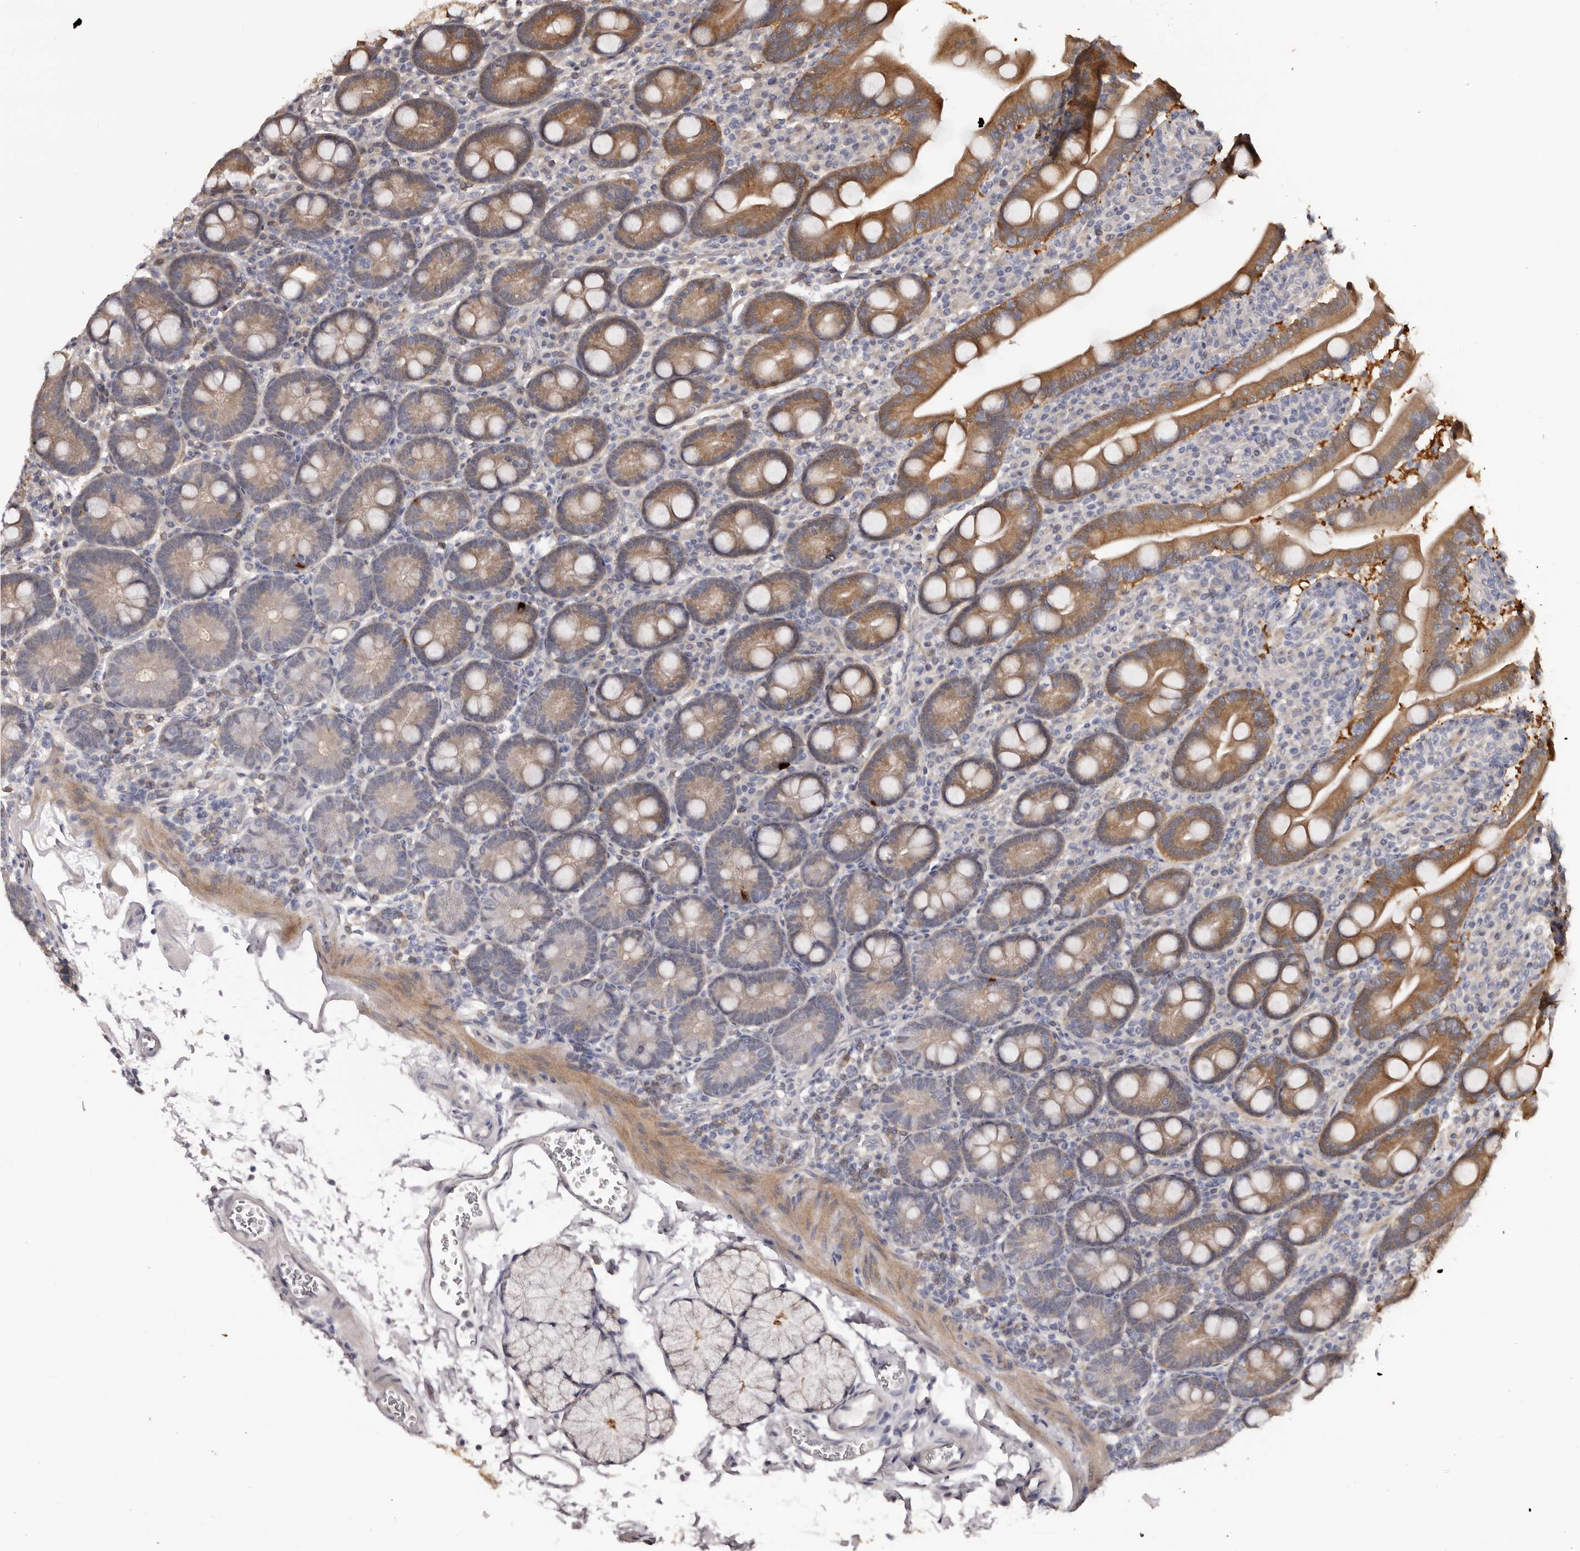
{"staining": {"intensity": "moderate", "quantity": ">75%", "location": "cytoplasmic/membranous"}, "tissue": "duodenum", "cell_type": "Glandular cells", "image_type": "normal", "snomed": [{"axis": "morphology", "description": "Normal tissue, NOS"}, {"axis": "topography", "description": "Duodenum"}], "caption": "Benign duodenum displays moderate cytoplasmic/membranous positivity in approximately >75% of glandular cells, visualized by immunohistochemistry.", "gene": "KCNJ8", "patient": {"sex": "male", "age": 35}}